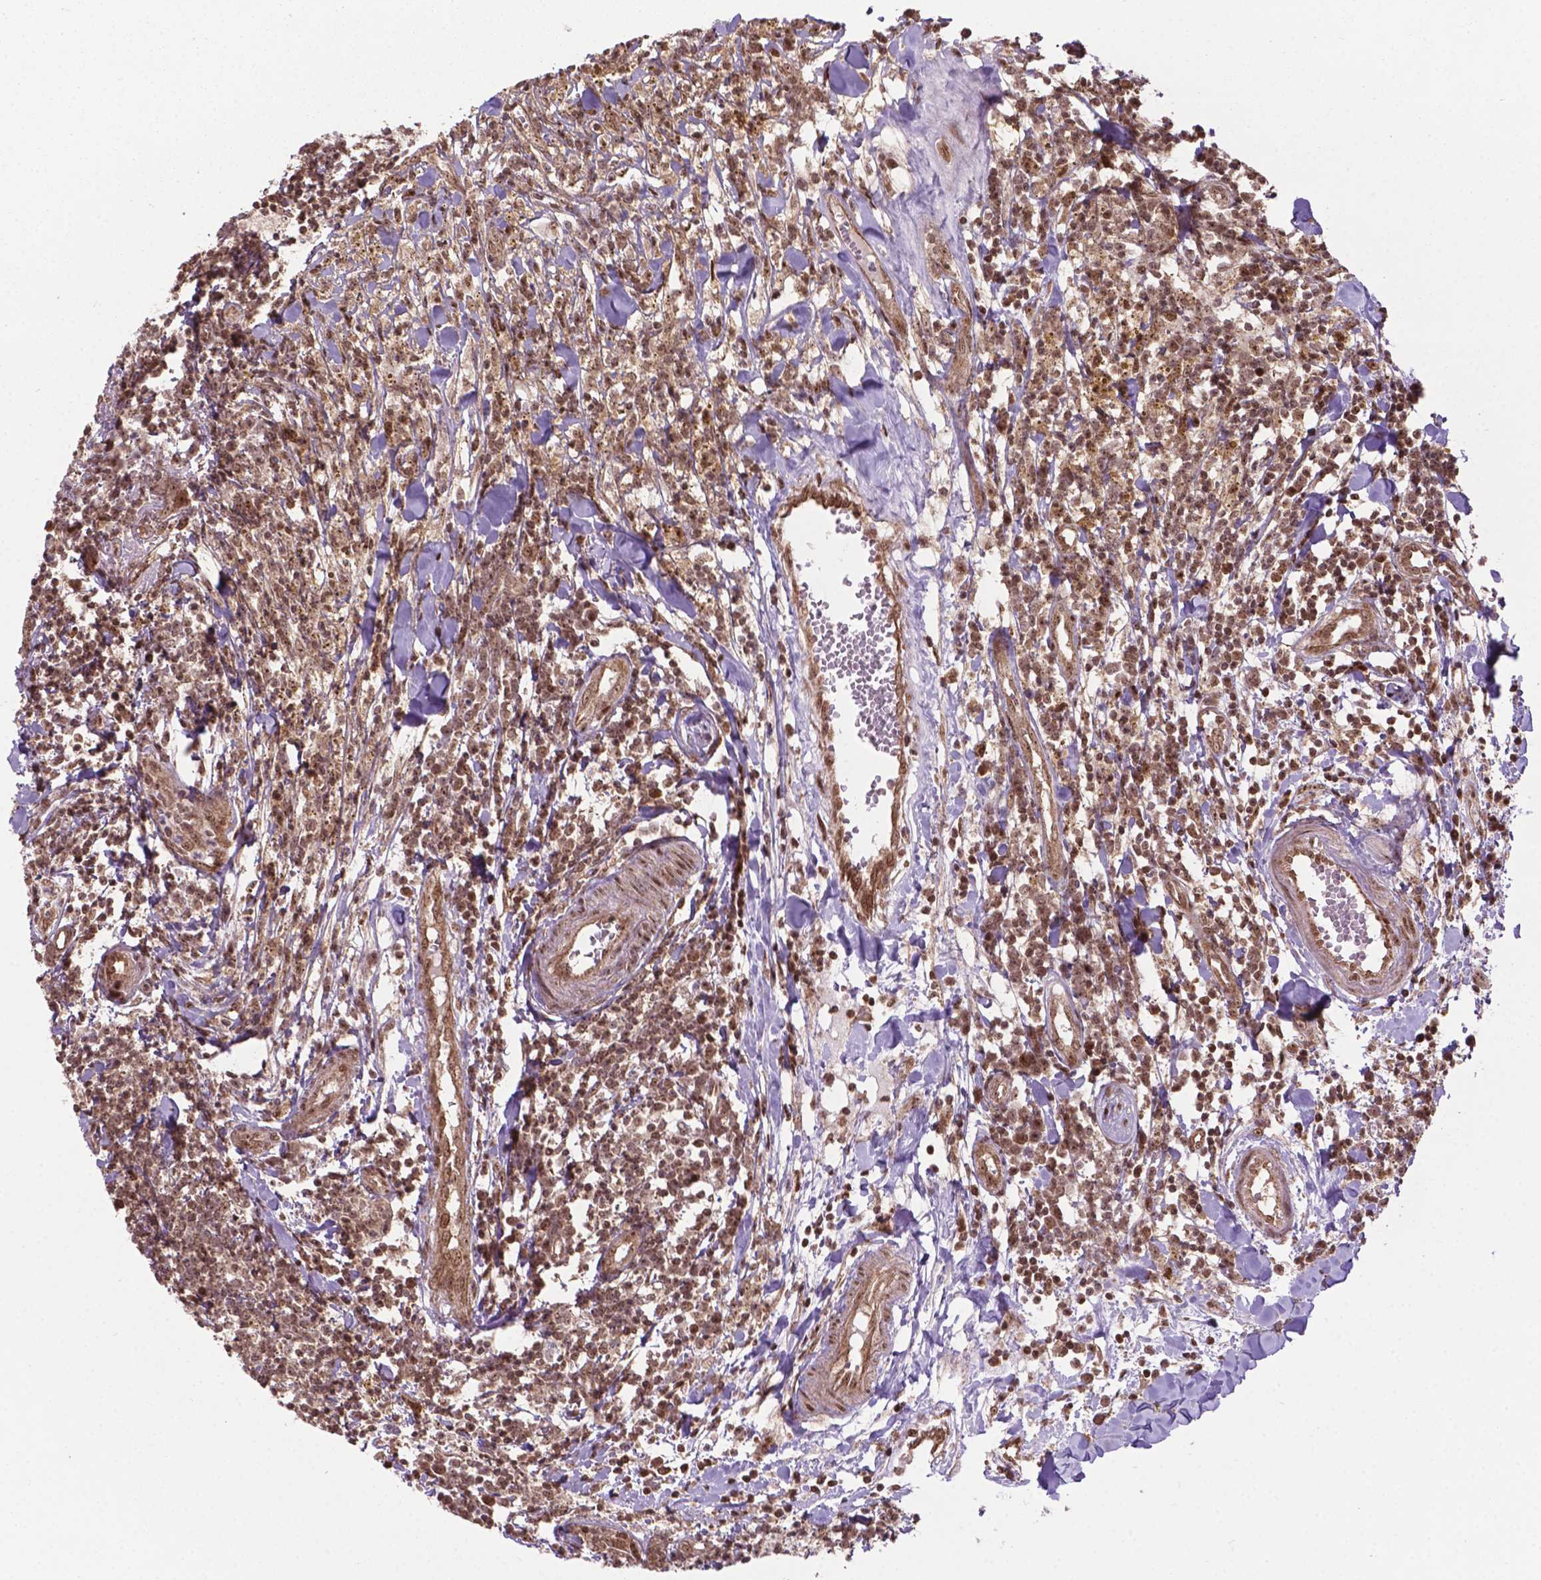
{"staining": {"intensity": "moderate", "quantity": ">75%", "location": "cytoplasmic/membranous,nuclear"}, "tissue": "breast cancer", "cell_type": "Tumor cells", "image_type": "cancer", "snomed": [{"axis": "morphology", "description": "Duct carcinoma"}, {"axis": "topography", "description": "Breast"}], "caption": "This is a micrograph of IHC staining of infiltrating ductal carcinoma (breast), which shows moderate expression in the cytoplasmic/membranous and nuclear of tumor cells.", "gene": "CSNK2A1", "patient": {"sex": "female", "age": 30}}